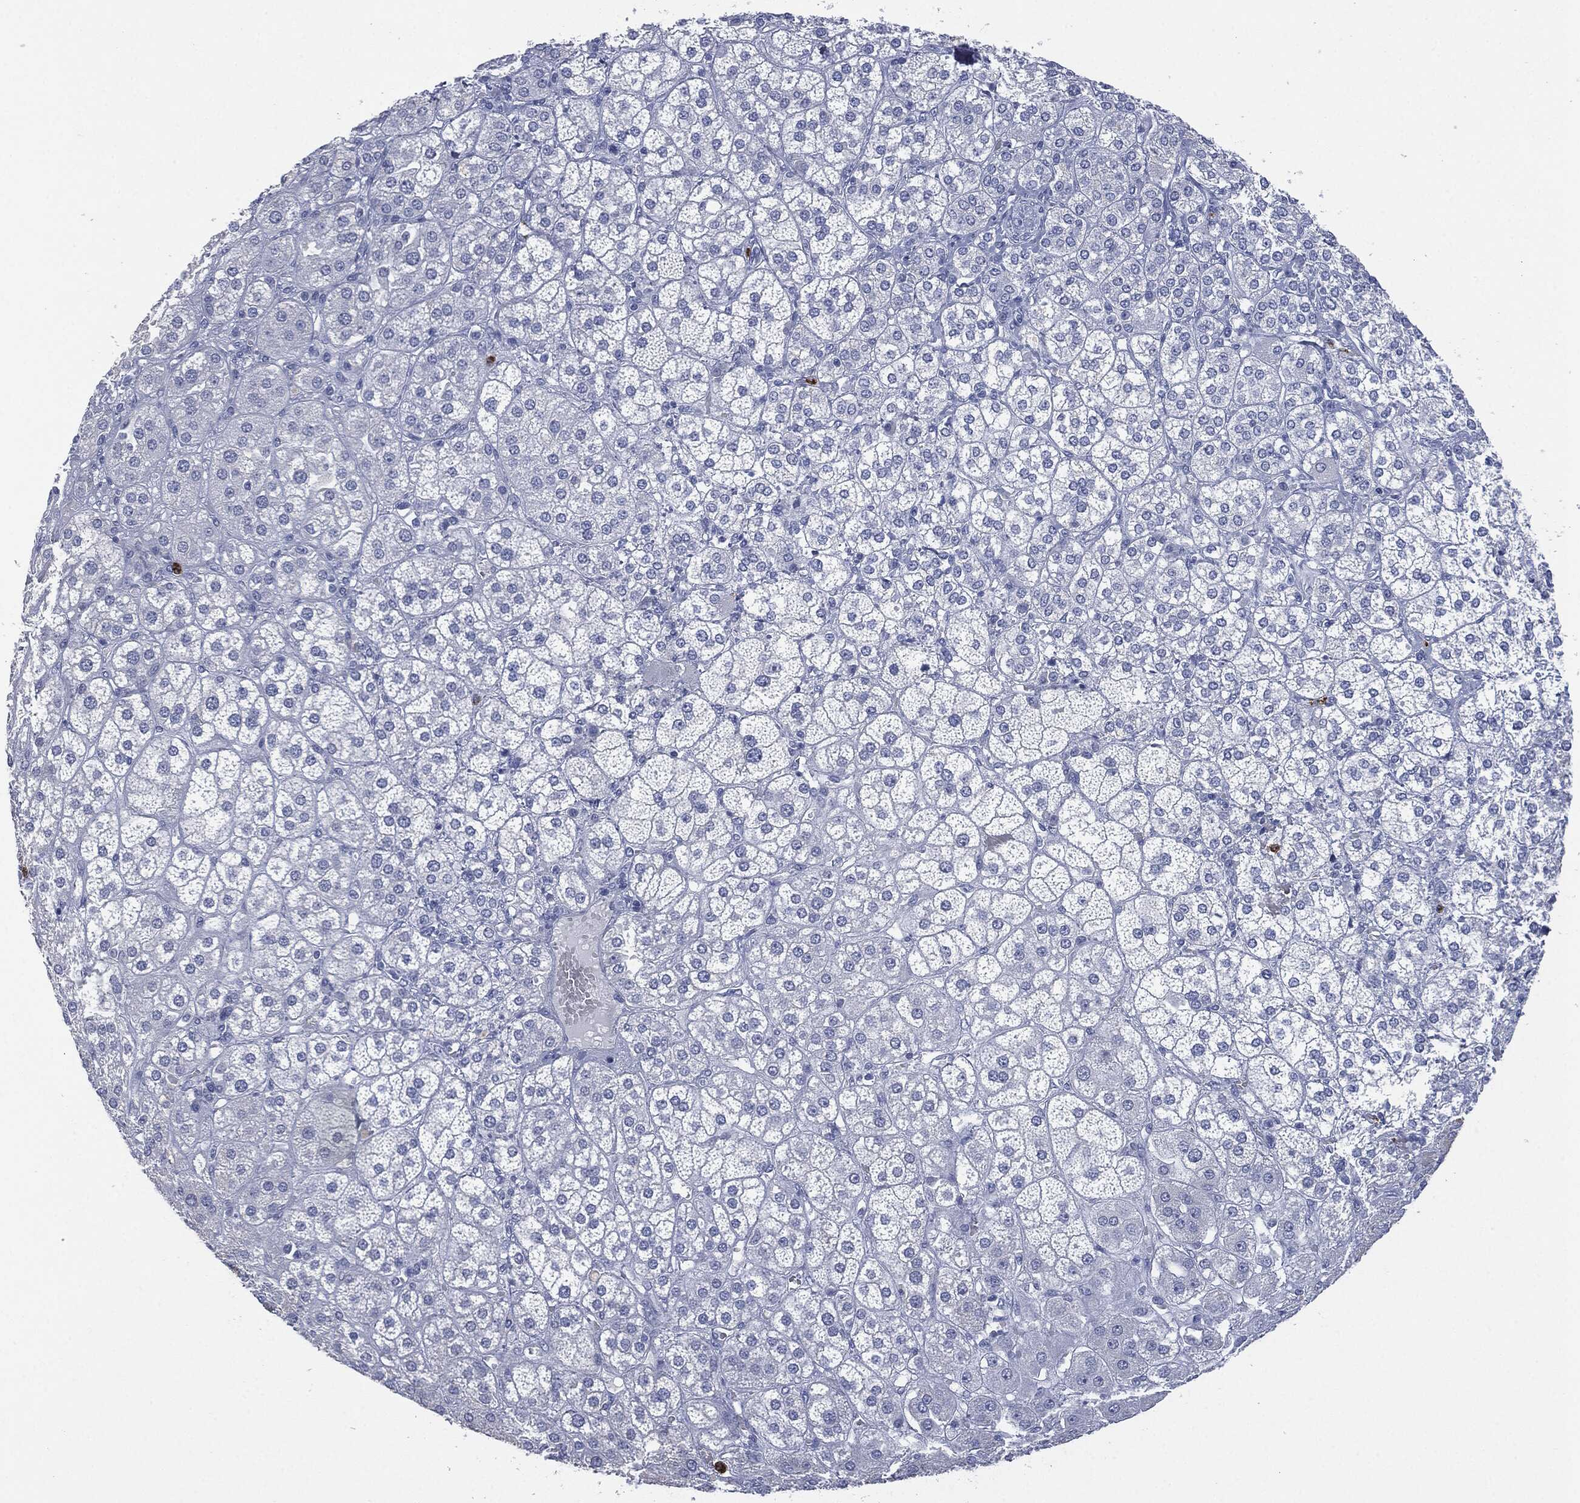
{"staining": {"intensity": "negative", "quantity": "none", "location": "none"}, "tissue": "adrenal gland", "cell_type": "Glandular cells", "image_type": "normal", "snomed": [{"axis": "morphology", "description": "Normal tissue, NOS"}, {"axis": "topography", "description": "Adrenal gland"}], "caption": "This is a image of immunohistochemistry staining of benign adrenal gland, which shows no expression in glandular cells. Brightfield microscopy of immunohistochemistry stained with DAB (brown) and hematoxylin (blue), captured at high magnification.", "gene": "CEACAM8", "patient": {"sex": "male", "age": 70}}